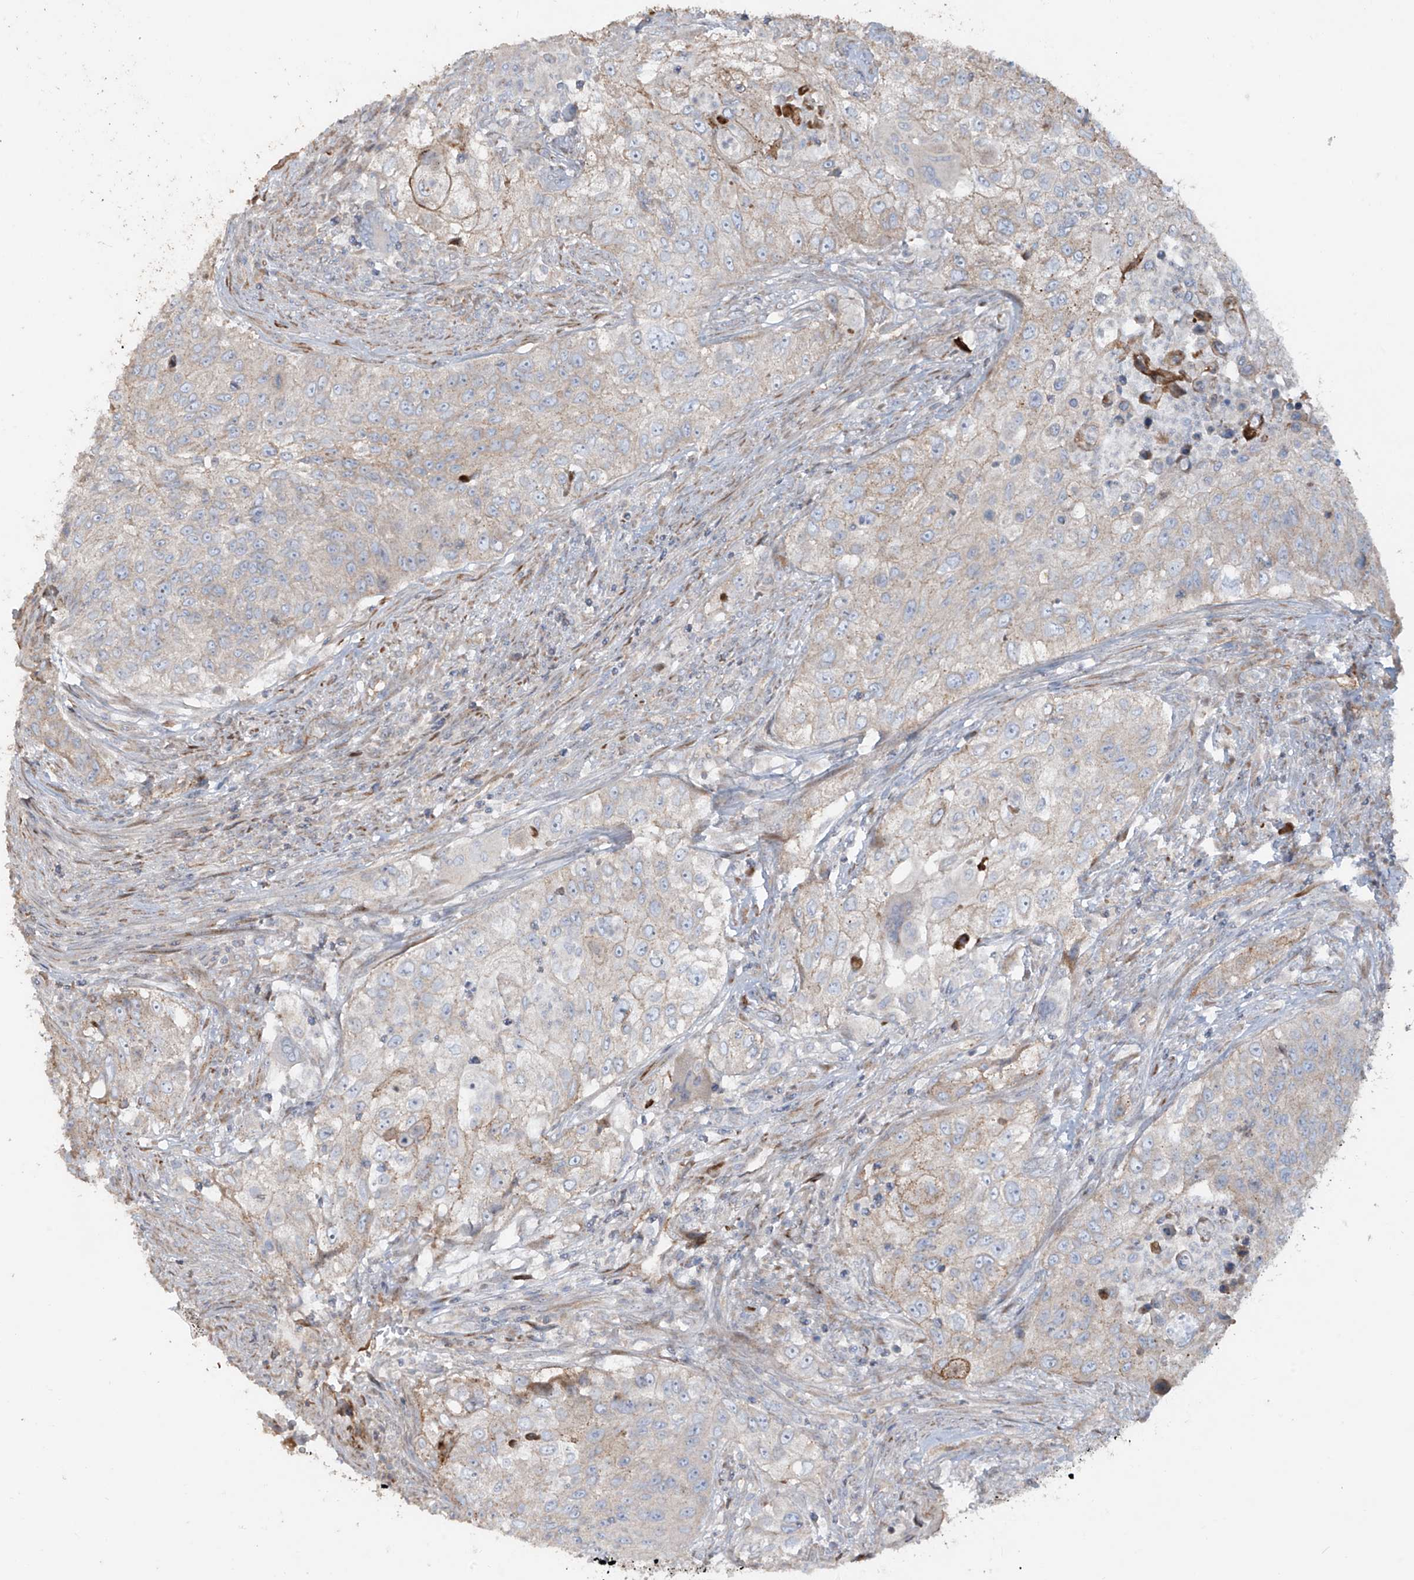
{"staining": {"intensity": "weak", "quantity": "<25%", "location": "cytoplasmic/membranous"}, "tissue": "urothelial cancer", "cell_type": "Tumor cells", "image_type": "cancer", "snomed": [{"axis": "morphology", "description": "Urothelial carcinoma, High grade"}, {"axis": "topography", "description": "Urinary bladder"}], "caption": "IHC micrograph of neoplastic tissue: urothelial carcinoma (high-grade) stained with DAB exhibits no significant protein positivity in tumor cells.", "gene": "ABTB1", "patient": {"sex": "female", "age": 60}}